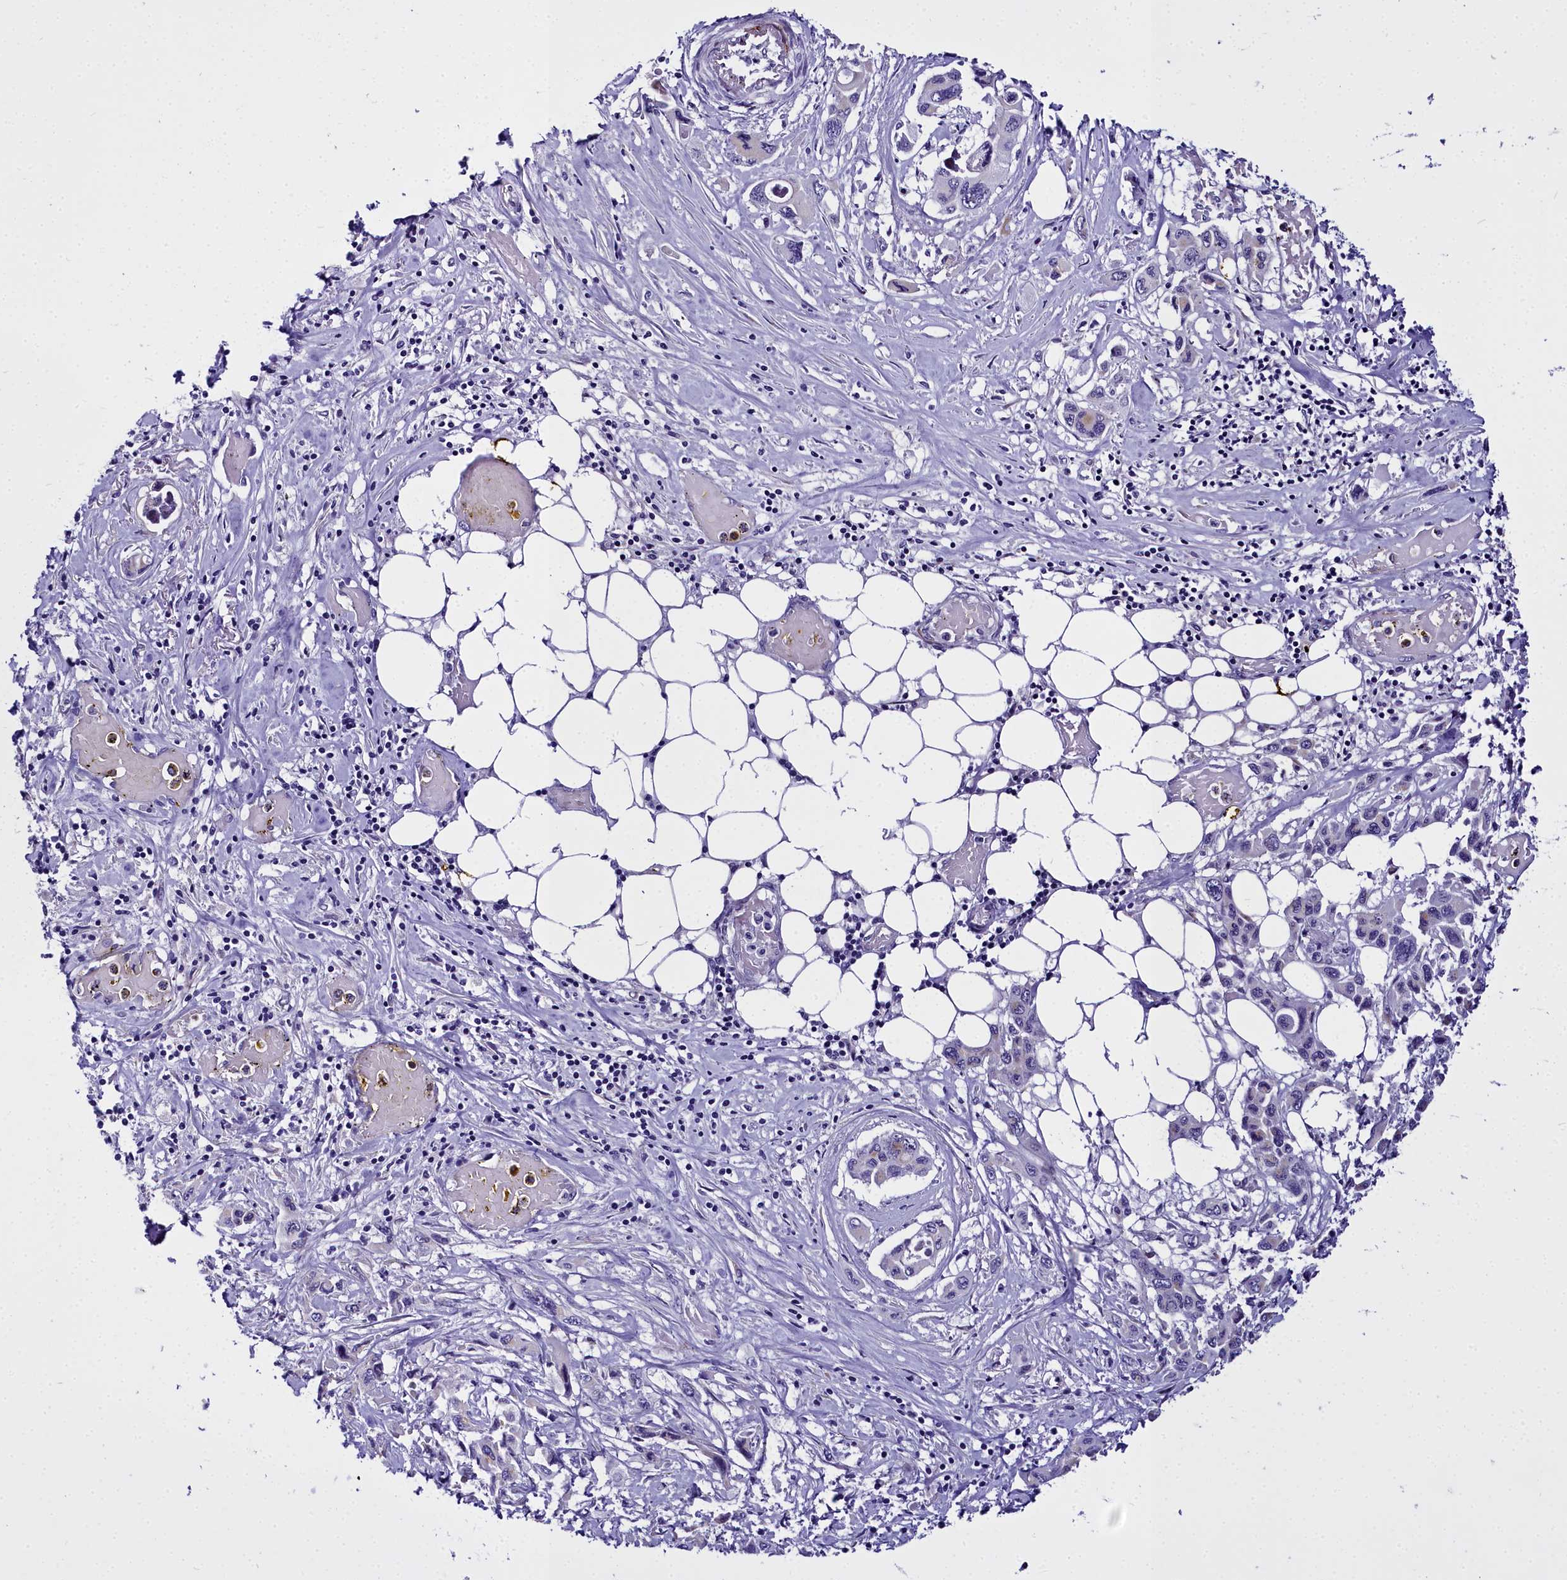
{"staining": {"intensity": "negative", "quantity": "none", "location": "none"}, "tissue": "pancreatic cancer", "cell_type": "Tumor cells", "image_type": "cancer", "snomed": [{"axis": "morphology", "description": "Adenocarcinoma, NOS"}, {"axis": "topography", "description": "Pancreas"}], "caption": "Protein analysis of pancreatic cancer exhibits no significant expression in tumor cells. Nuclei are stained in blue.", "gene": "TIMM22", "patient": {"sex": "male", "age": 92}}